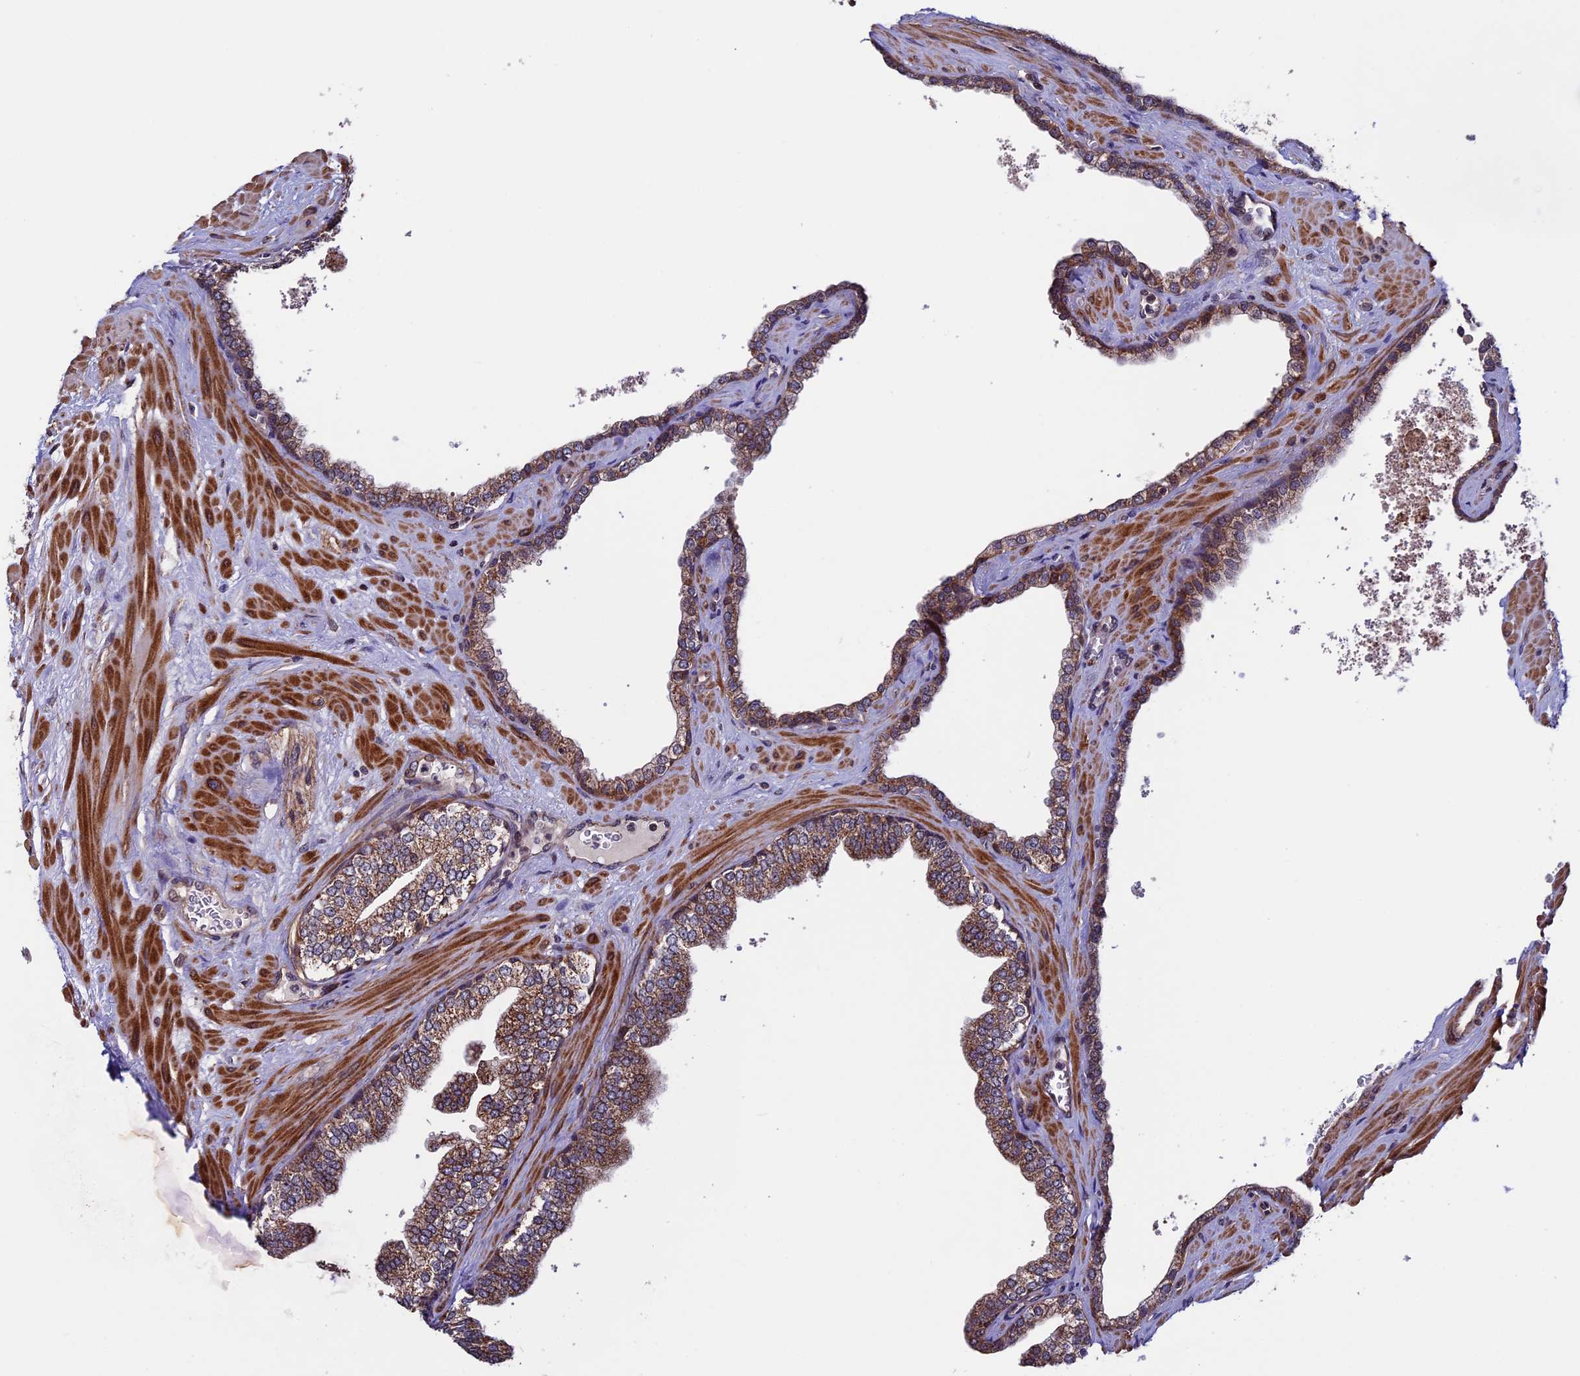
{"staining": {"intensity": "moderate", "quantity": ">75%", "location": "cytoplasmic/membranous"}, "tissue": "prostate", "cell_type": "Glandular cells", "image_type": "normal", "snomed": [{"axis": "morphology", "description": "Normal tissue, NOS"}, {"axis": "topography", "description": "Prostate"}], "caption": "This is a photomicrograph of IHC staining of normal prostate, which shows moderate staining in the cytoplasmic/membranous of glandular cells.", "gene": "RNF17", "patient": {"sex": "male", "age": 60}}